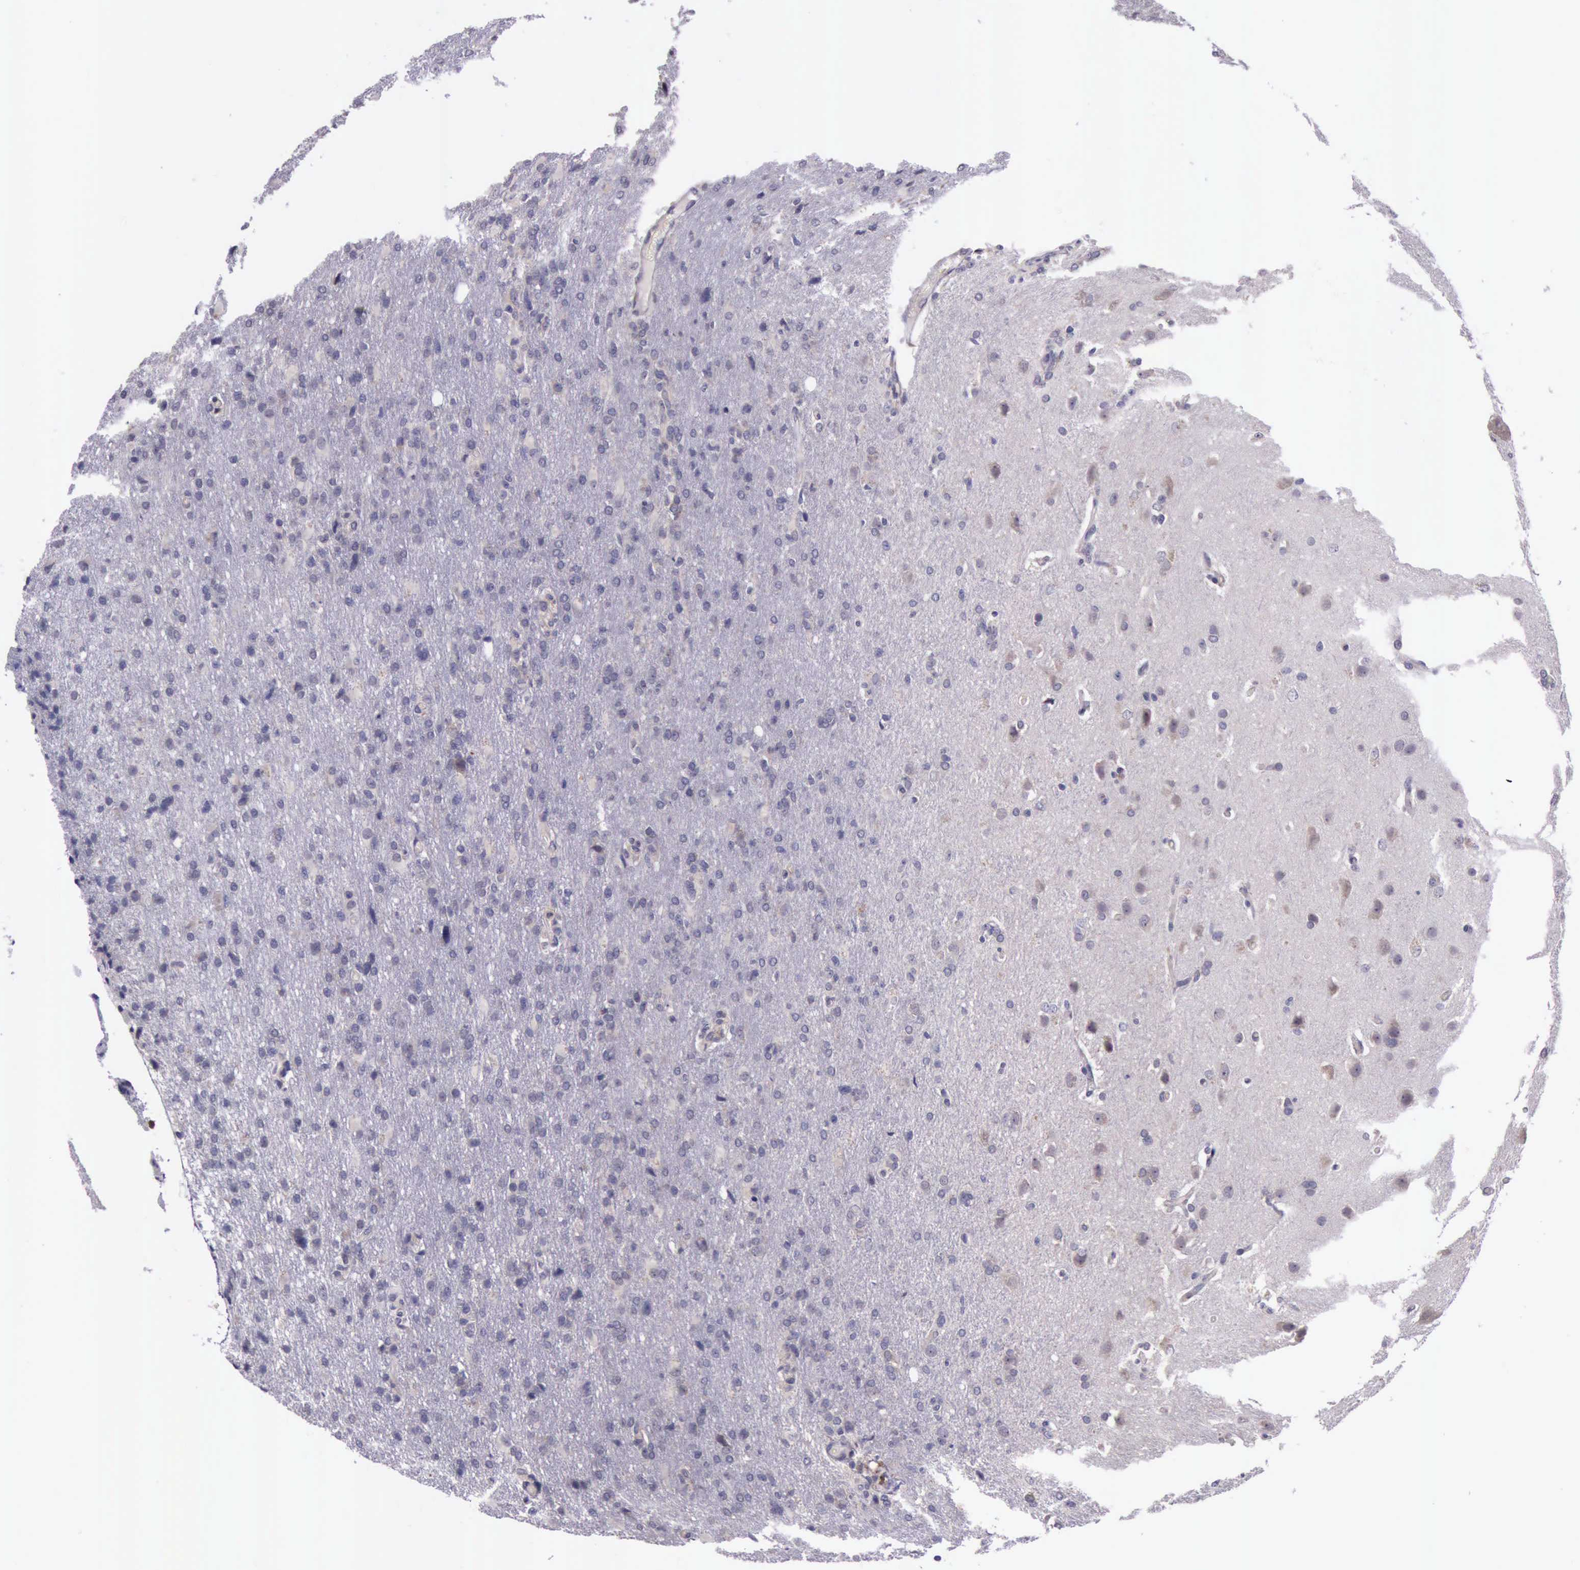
{"staining": {"intensity": "negative", "quantity": "none", "location": "none"}, "tissue": "glioma", "cell_type": "Tumor cells", "image_type": "cancer", "snomed": [{"axis": "morphology", "description": "Glioma, malignant, High grade"}, {"axis": "topography", "description": "Brain"}], "caption": "Immunohistochemistry (IHC) image of glioma stained for a protein (brown), which shows no positivity in tumor cells.", "gene": "PLEK2", "patient": {"sex": "male", "age": 68}}